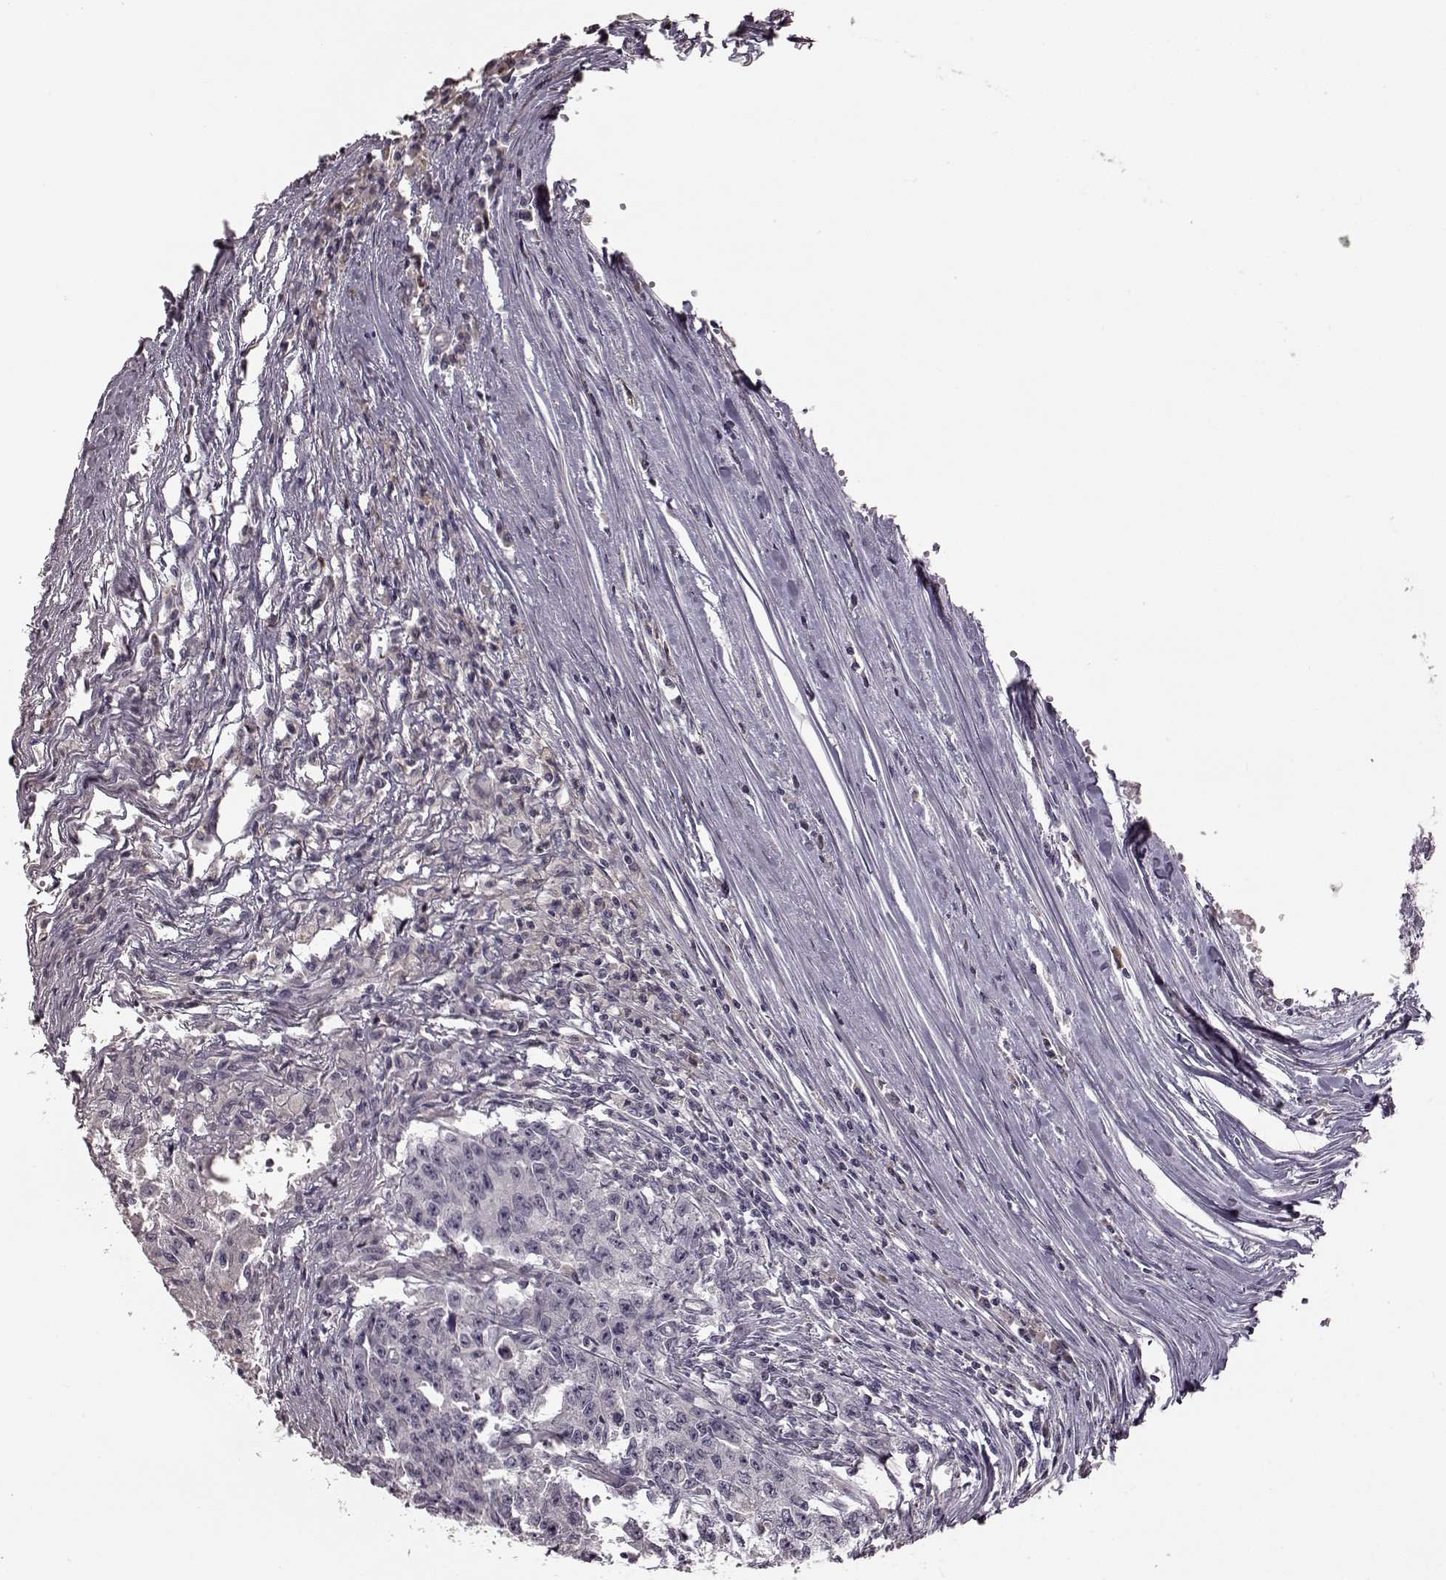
{"staining": {"intensity": "negative", "quantity": "none", "location": "none"}, "tissue": "testis cancer", "cell_type": "Tumor cells", "image_type": "cancer", "snomed": [{"axis": "morphology", "description": "Carcinoma, Embryonal, NOS"}, {"axis": "morphology", "description": "Teratoma, malignant, NOS"}, {"axis": "topography", "description": "Testis"}], "caption": "Tumor cells show no significant protein expression in testis embryonal carcinoma. Nuclei are stained in blue.", "gene": "MIA", "patient": {"sex": "male", "age": 24}}